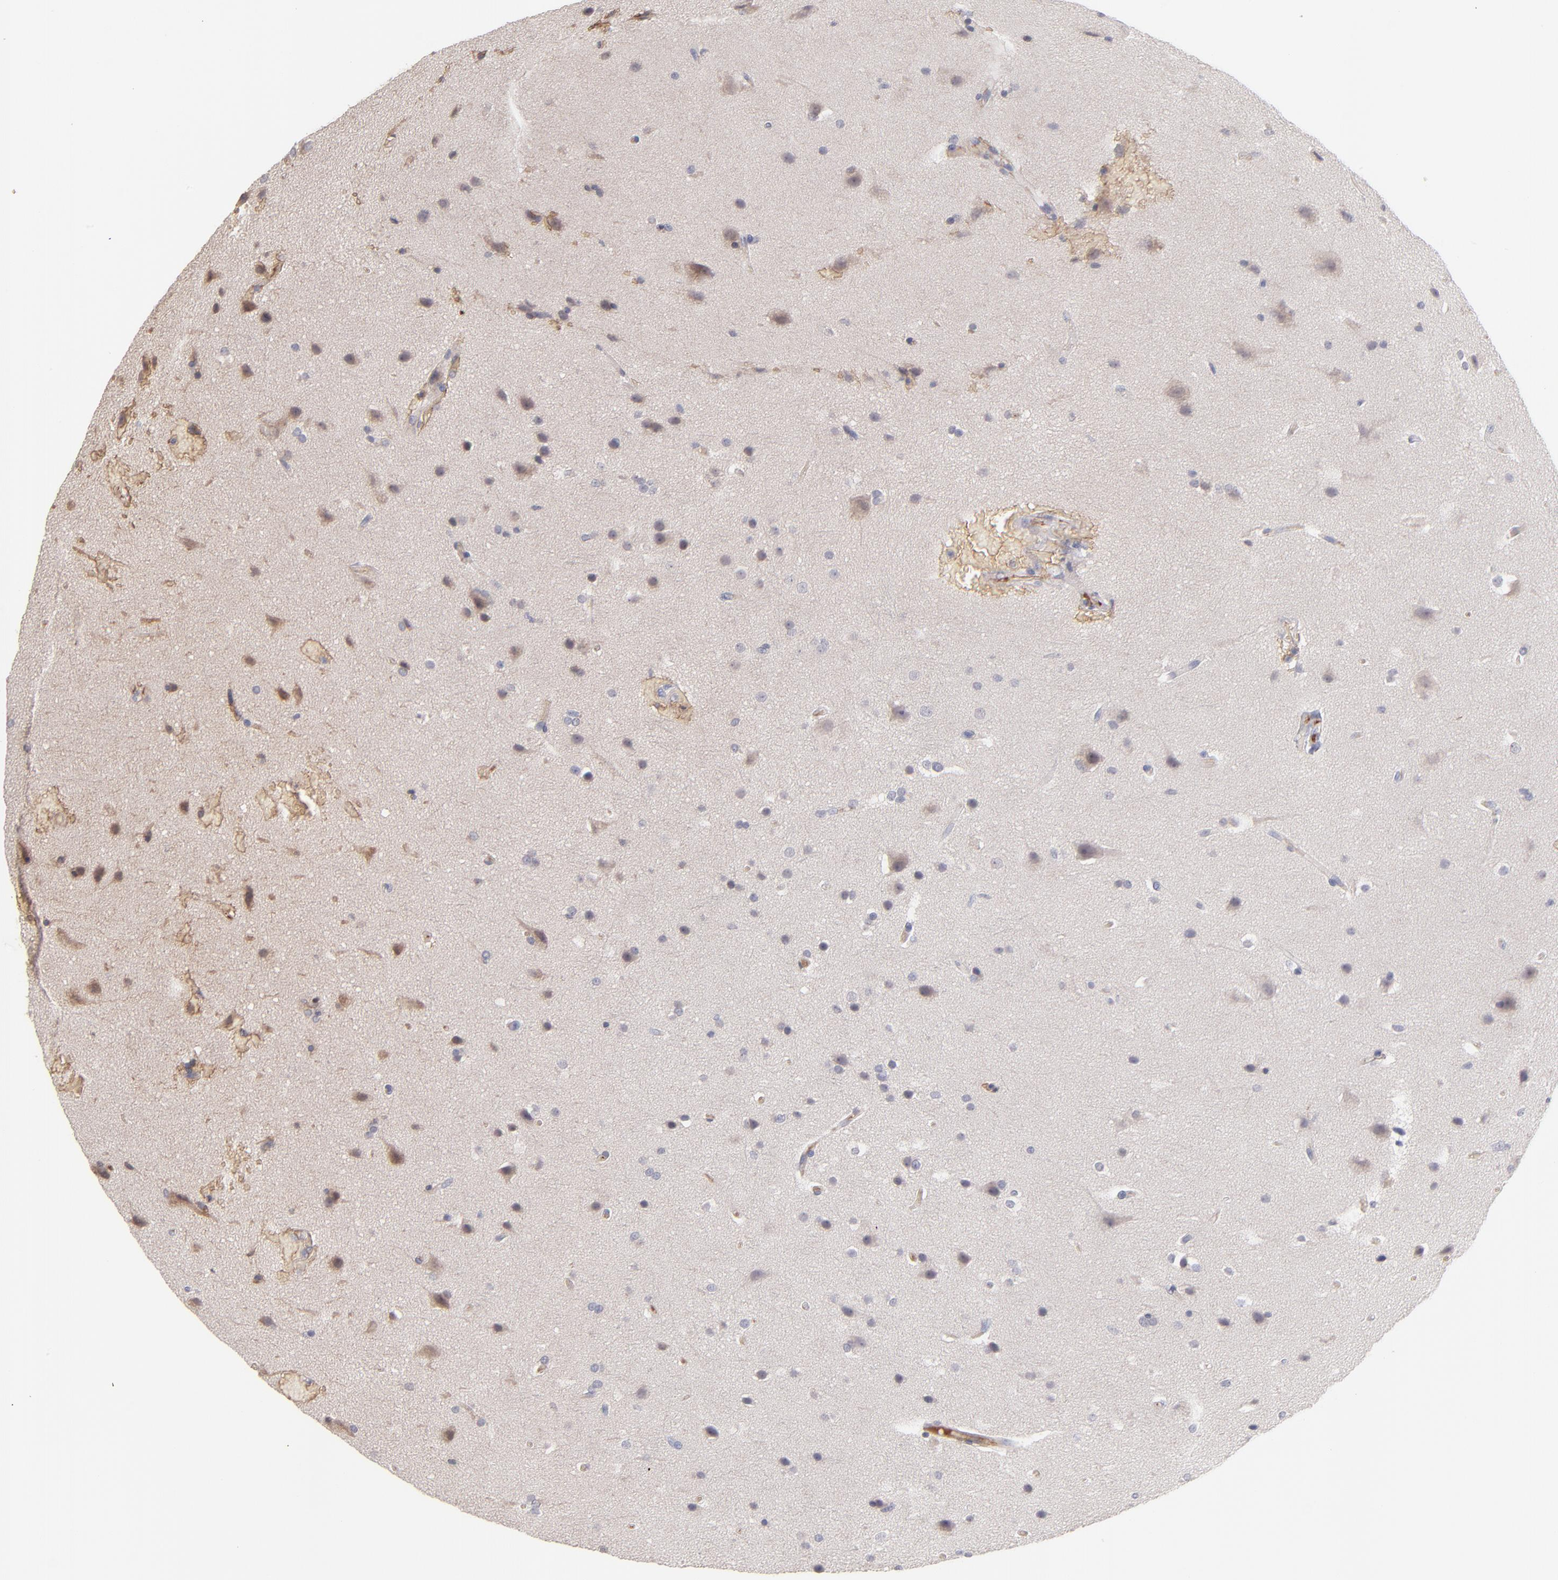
{"staining": {"intensity": "weak", "quantity": "25%-75%", "location": "cytoplasmic/membranous"}, "tissue": "glioma", "cell_type": "Tumor cells", "image_type": "cancer", "snomed": [{"axis": "morphology", "description": "Glioma, malignant, Low grade"}, {"axis": "topography", "description": "Cerebral cortex"}], "caption": "About 25%-75% of tumor cells in glioma exhibit weak cytoplasmic/membranous protein positivity as visualized by brown immunohistochemical staining.", "gene": "F13B", "patient": {"sex": "female", "age": 47}}